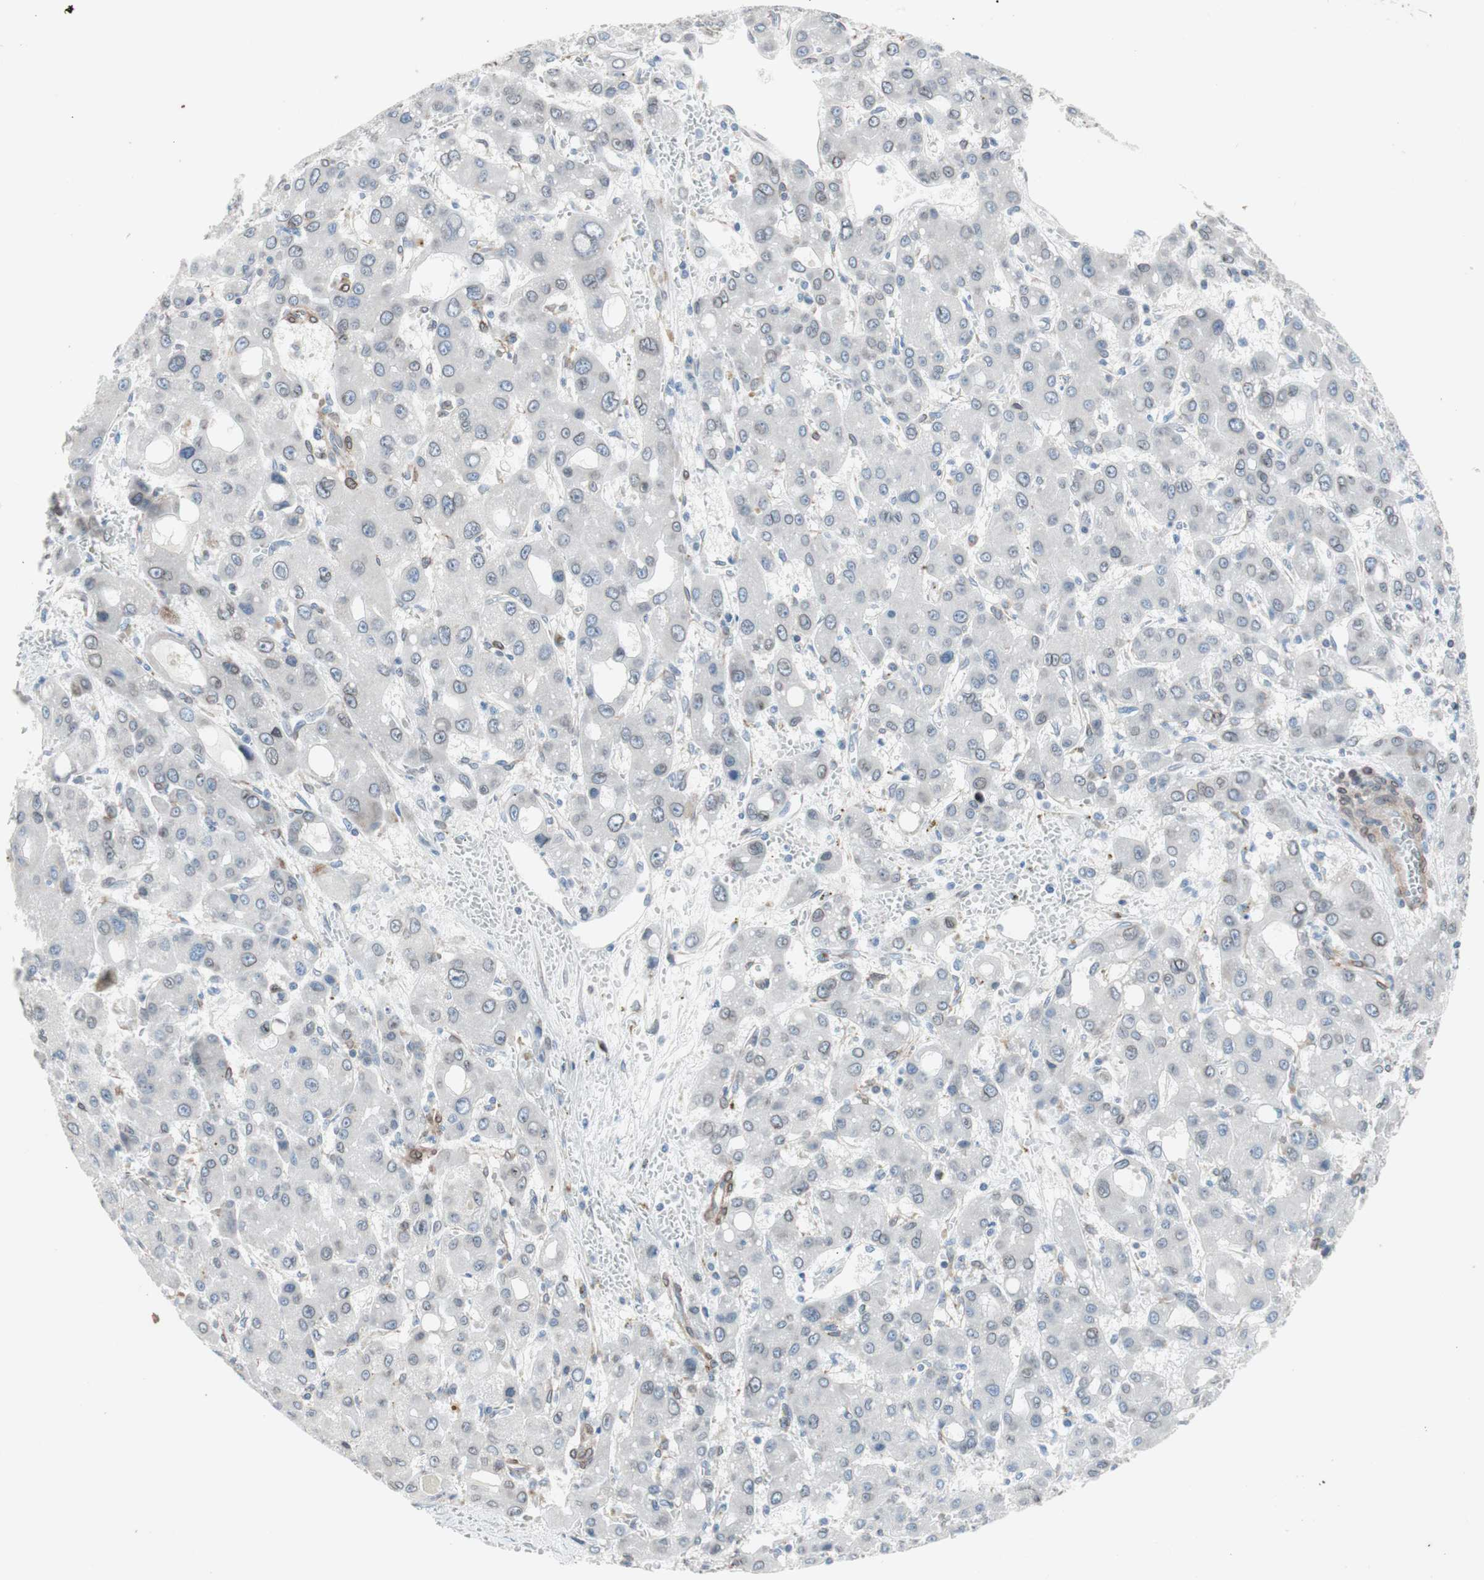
{"staining": {"intensity": "negative", "quantity": "none", "location": "none"}, "tissue": "liver cancer", "cell_type": "Tumor cells", "image_type": "cancer", "snomed": [{"axis": "morphology", "description": "Carcinoma, Hepatocellular, NOS"}, {"axis": "topography", "description": "Liver"}], "caption": "This is an immunohistochemistry image of human liver cancer (hepatocellular carcinoma). There is no expression in tumor cells.", "gene": "ARNT2", "patient": {"sex": "male", "age": 55}}